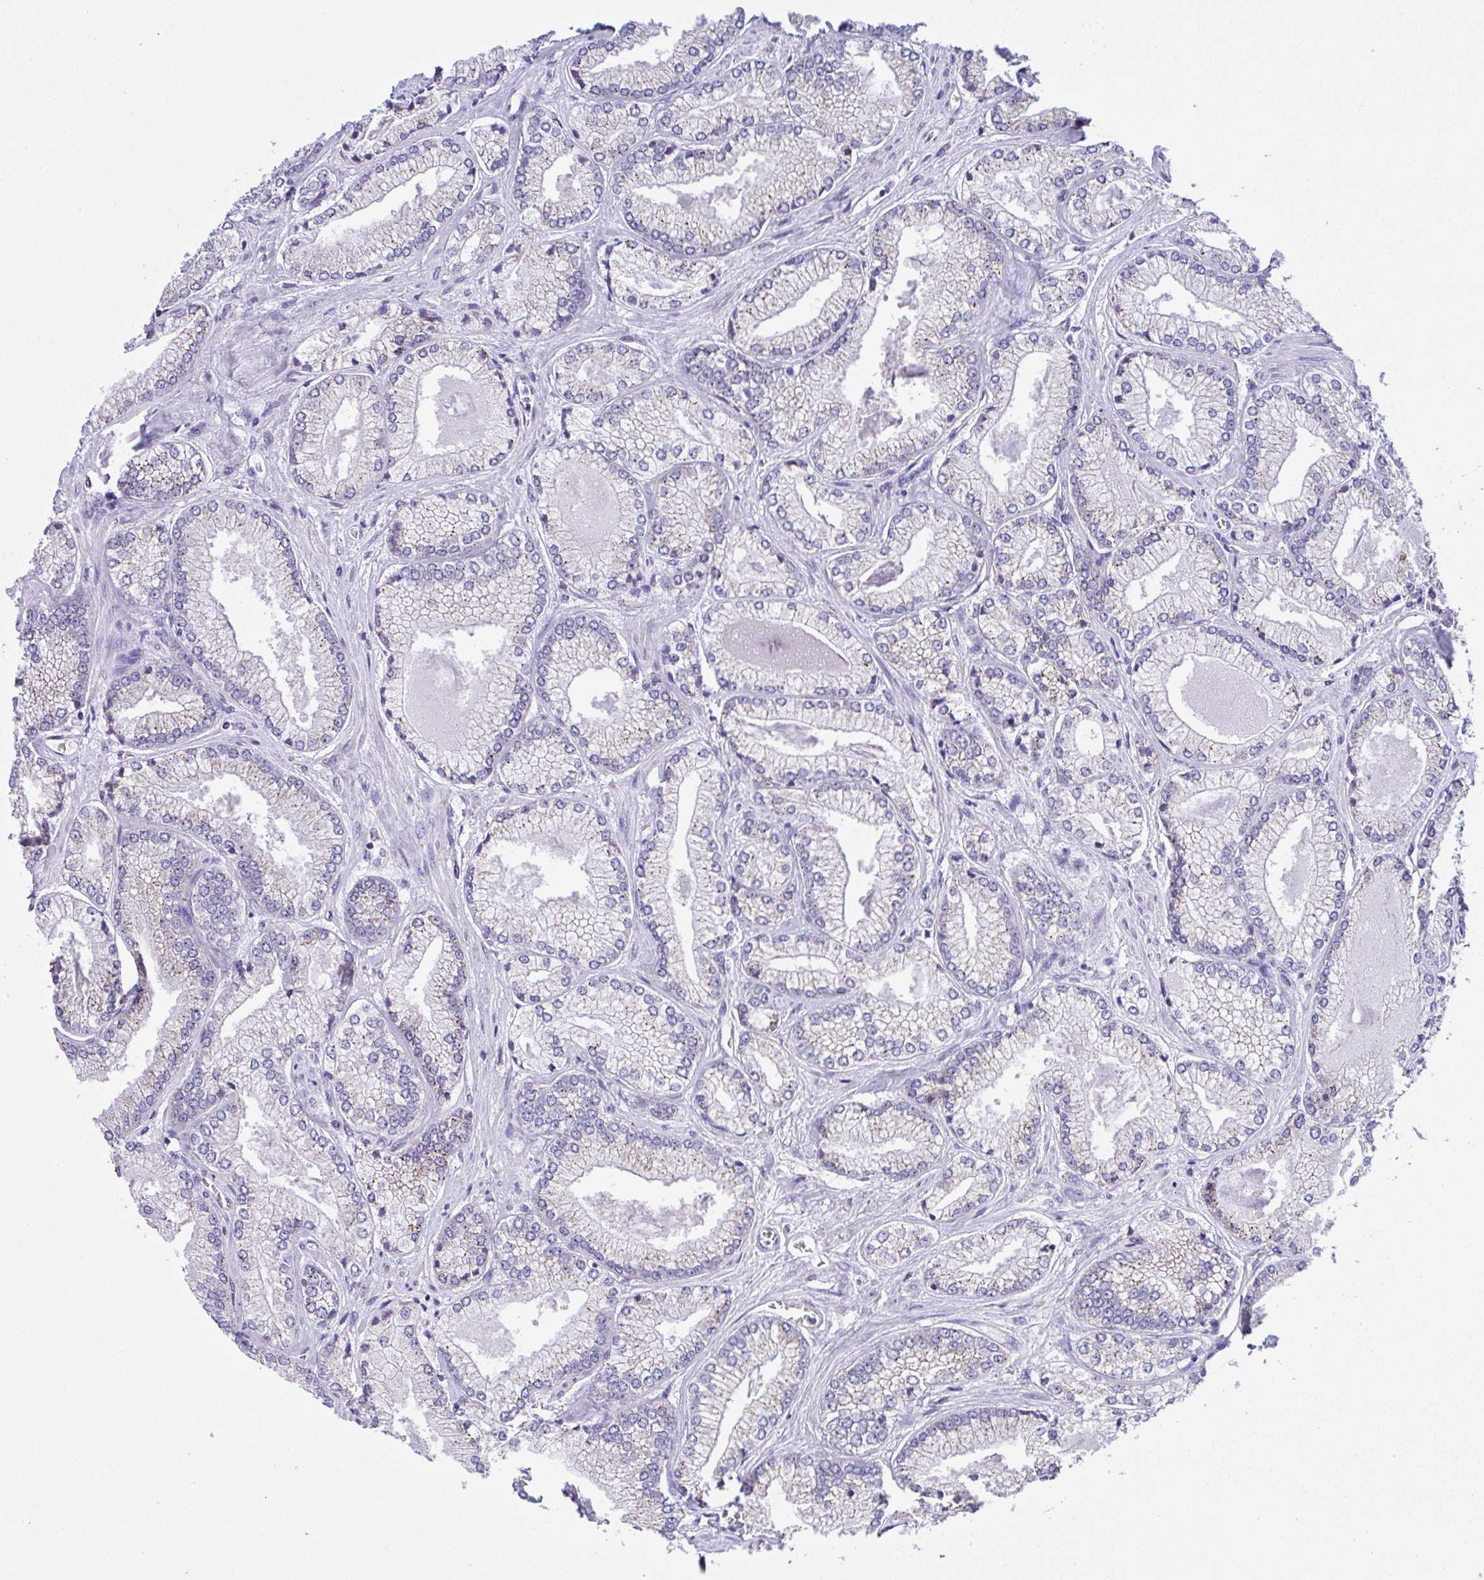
{"staining": {"intensity": "weak", "quantity": "25%-75%", "location": "cytoplasmic/membranous"}, "tissue": "prostate cancer", "cell_type": "Tumor cells", "image_type": "cancer", "snomed": [{"axis": "morphology", "description": "Adenocarcinoma, Low grade"}, {"axis": "topography", "description": "Prostate"}], "caption": "Adenocarcinoma (low-grade) (prostate) stained with IHC demonstrates weak cytoplasmic/membranous expression in about 25%-75% of tumor cells.", "gene": "NLRP8", "patient": {"sex": "male", "age": 67}}